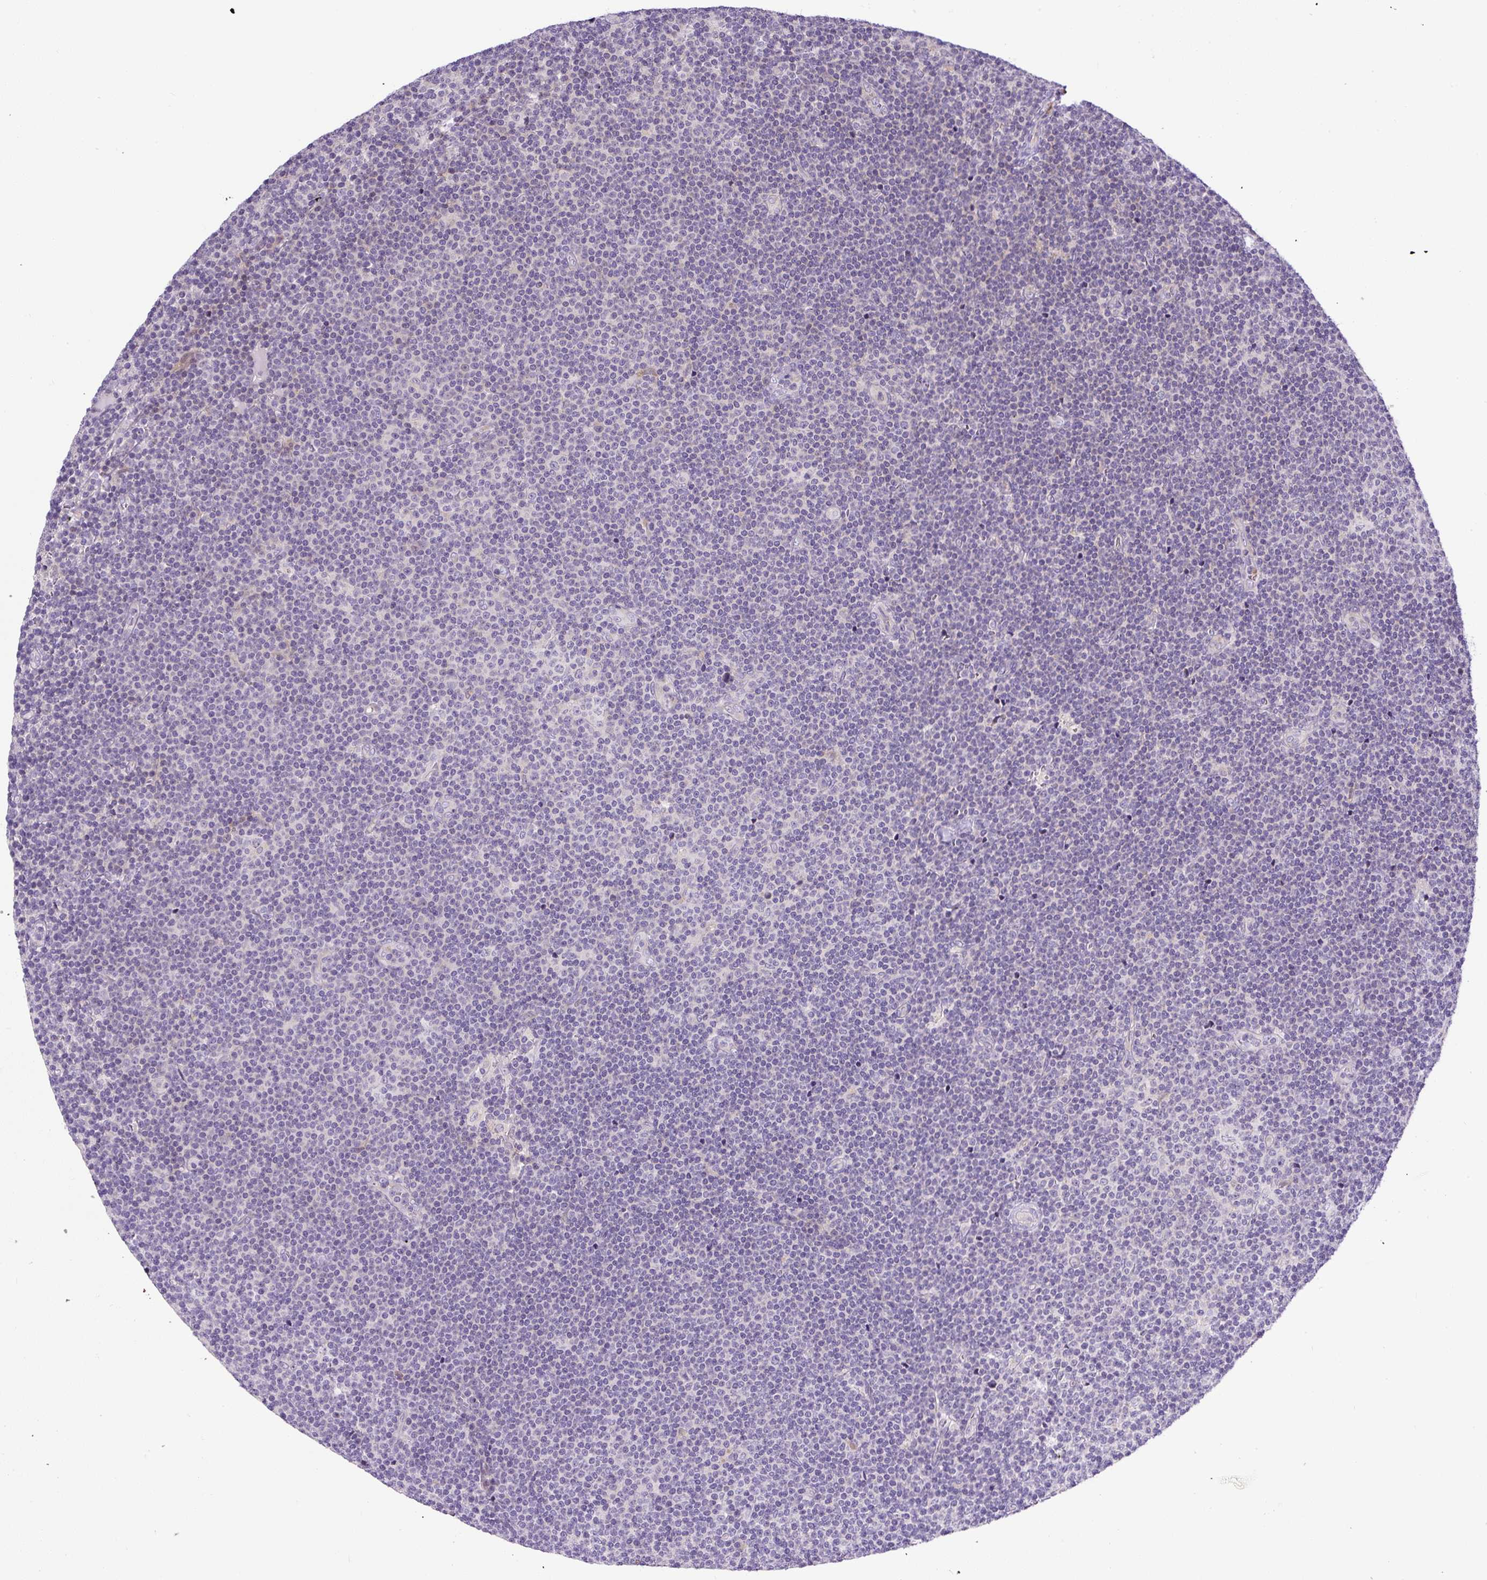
{"staining": {"intensity": "negative", "quantity": "none", "location": "none"}, "tissue": "lymphoma", "cell_type": "Tumor cells", "image_type": "cancer", "snomed": [{"axis": "morphology", "description": "Malignant lymphoma, non-Hodgkin's type, Low grade"}, {"axis": "topography", "description": "Lymph node"}], "caption": "Immunohistochemistry photomicrograph of human low-grade malignant lymphoma, non-Hodgkin's type stained for a protein (brown), which displays no positivity in tumor cells.", "gene": "HPS4", "patient": {"sex": "male", "age": 48}}